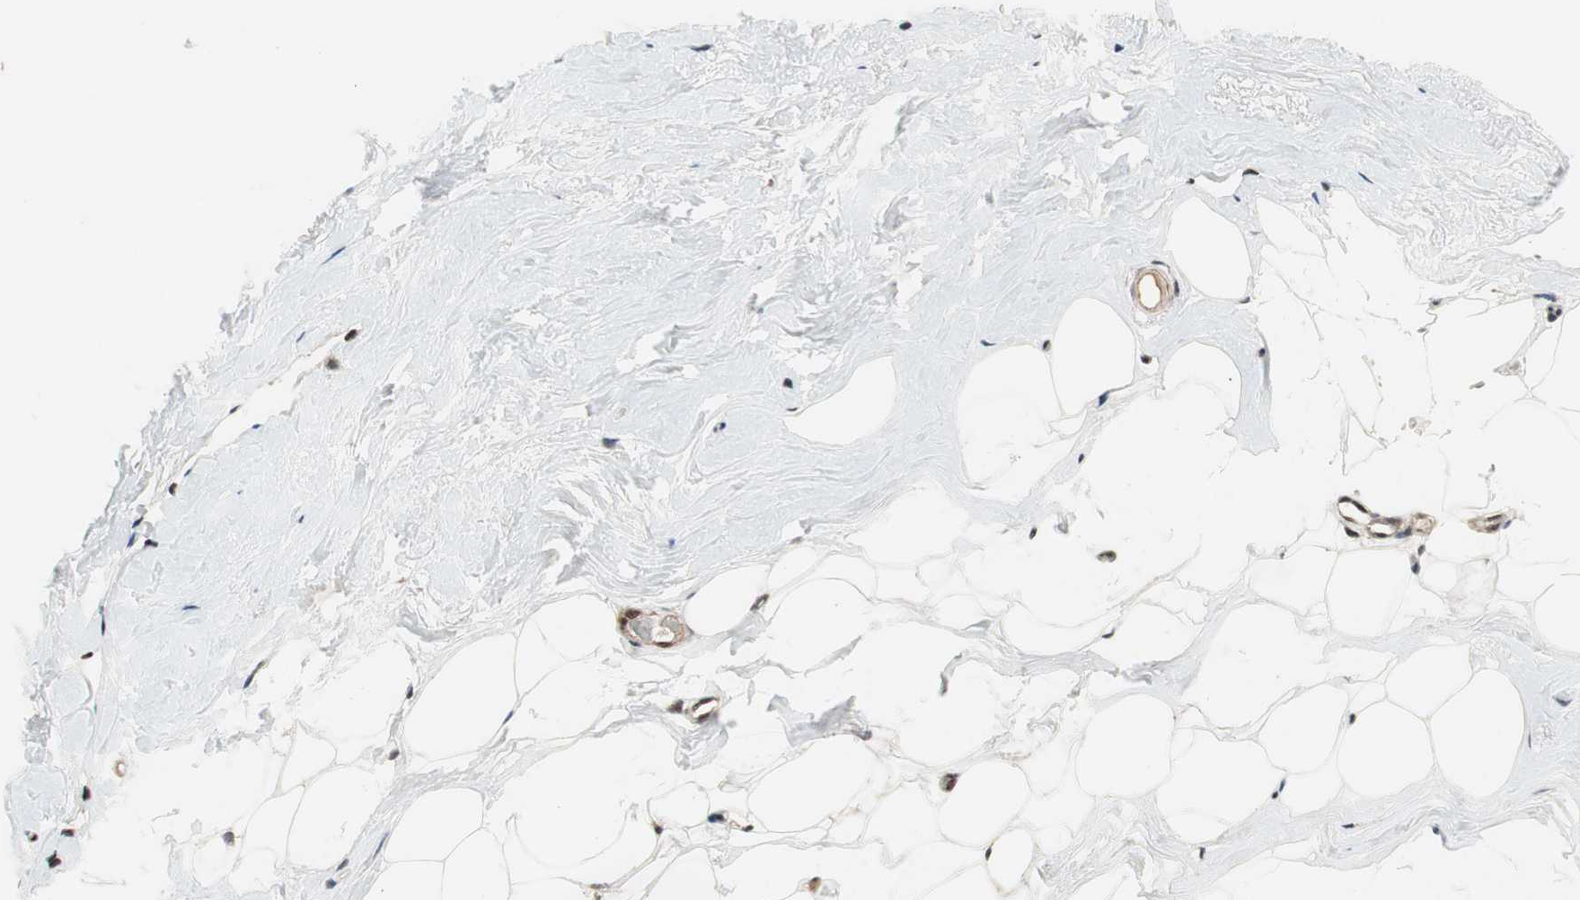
{"staining": {"intensity": "moderate", "quantity": "25%-75%", "location": "nuclear"}, "tissue": "breast", "cell_type": "Adipocytes", "image_type": "normal", "snomed": [{"axis": "morphology", "description": "Normal tissue, NOS"}, {"axis": "topography", "description": "Breast"}], "caption": "This image exhibits normal breast stained with immunohistochemistry to label a protein in brown. The nuclear of adipocytes show moderate positivity for the protein. Nuclei are counter-stained blue.", "gene": "TCF12", "patient": {"sex": "female", "age": 75}}